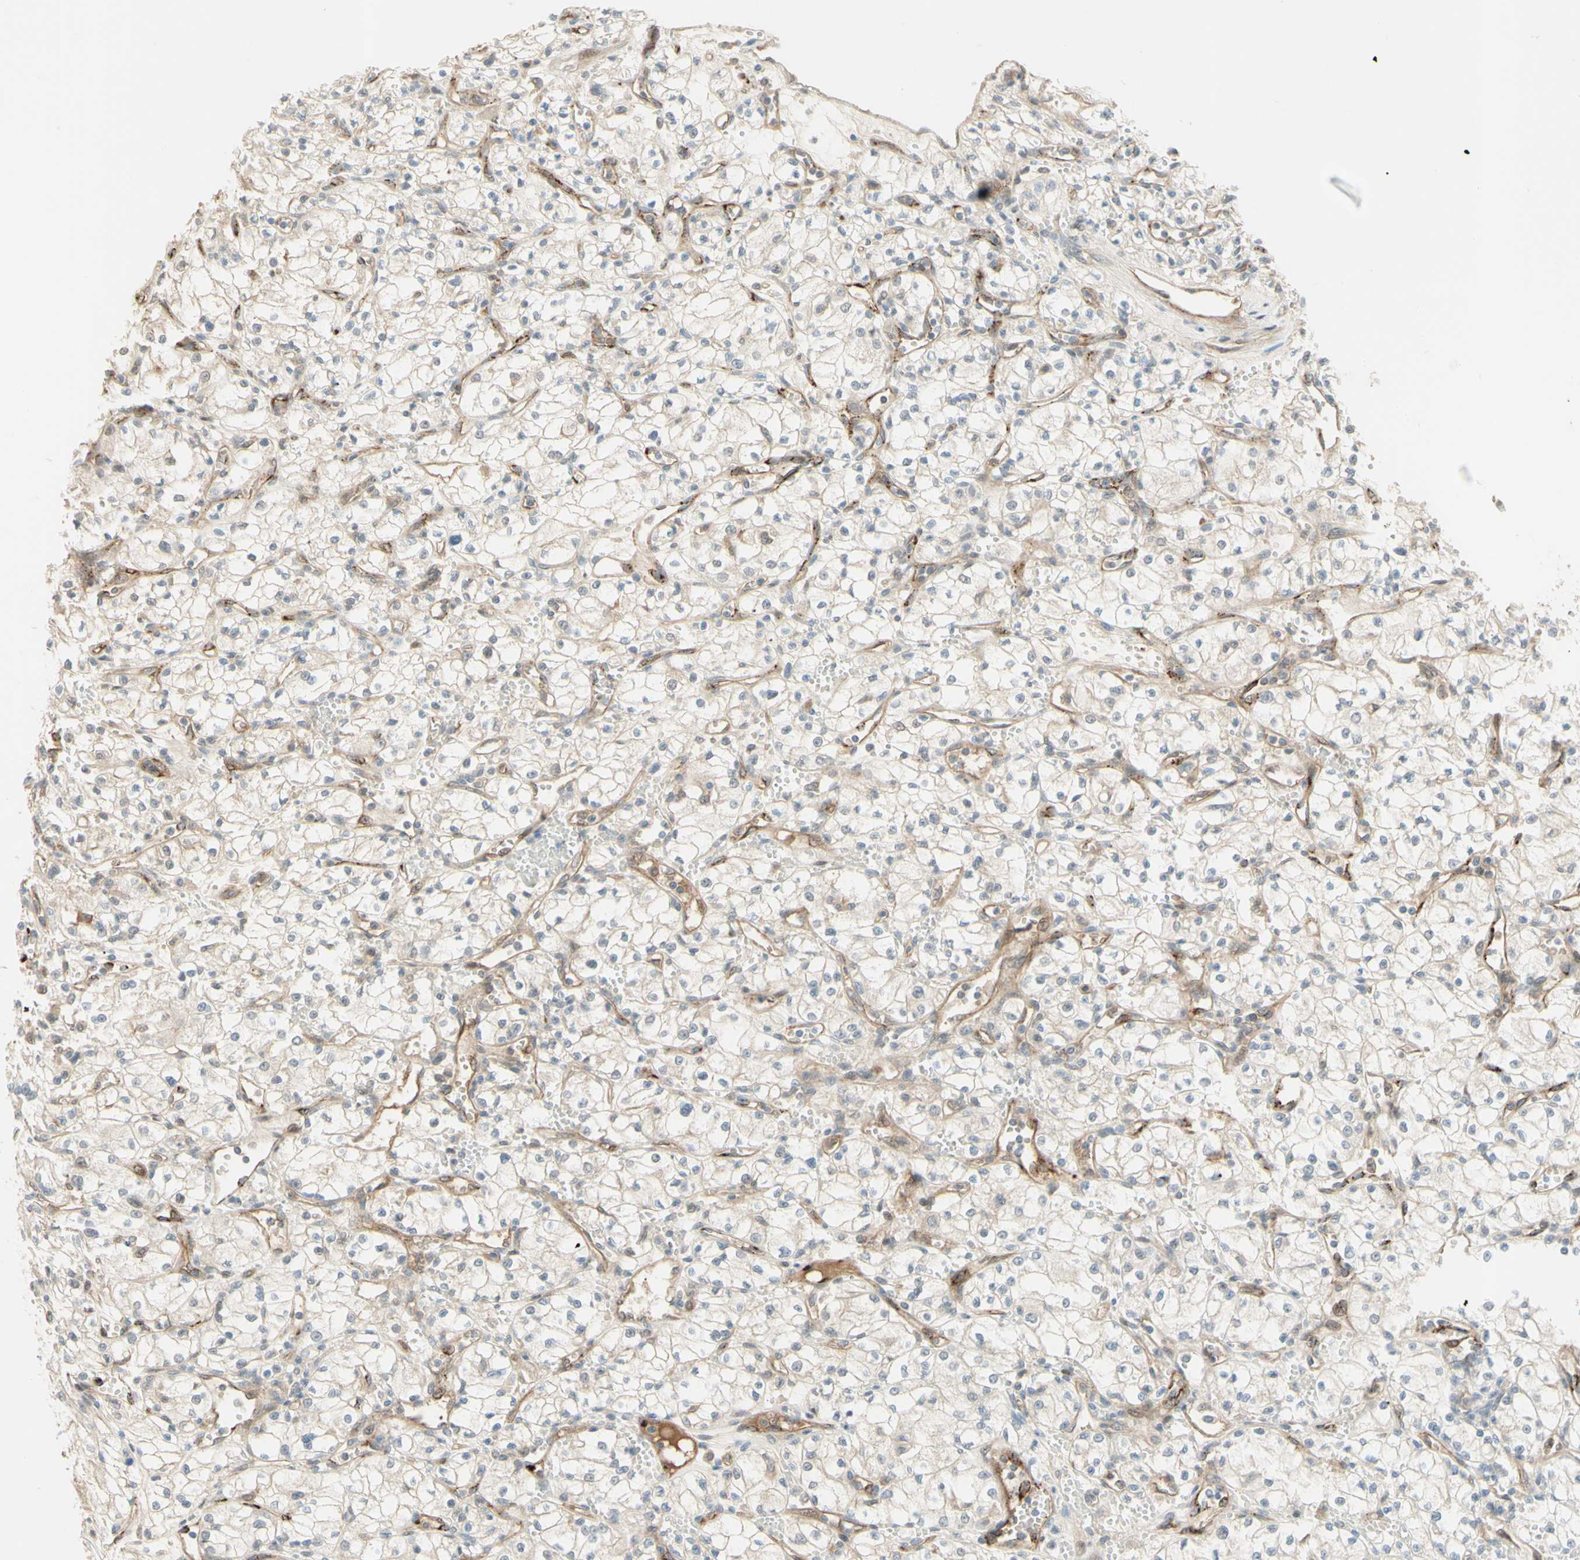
{"staining": {"intensity": "negative", "quantity": "none", "location": "none"}, "tissue": "renal cancer", "cell_type": "Tumor cells", "image_type": "cancer", "snomed": [{"axis": "morphology", "description": "Normal tissue, NOS"}, {"axis": "morphology", "description": "Adenocarcinoma, NOS"}, {"axis": "topography", "description": "Kidney"}], "caption": "Tumor cells are negative for protein expression in human renal cancer.", "gene": "ANGPT2", "patient": {"sex": "male", "age": 59}}